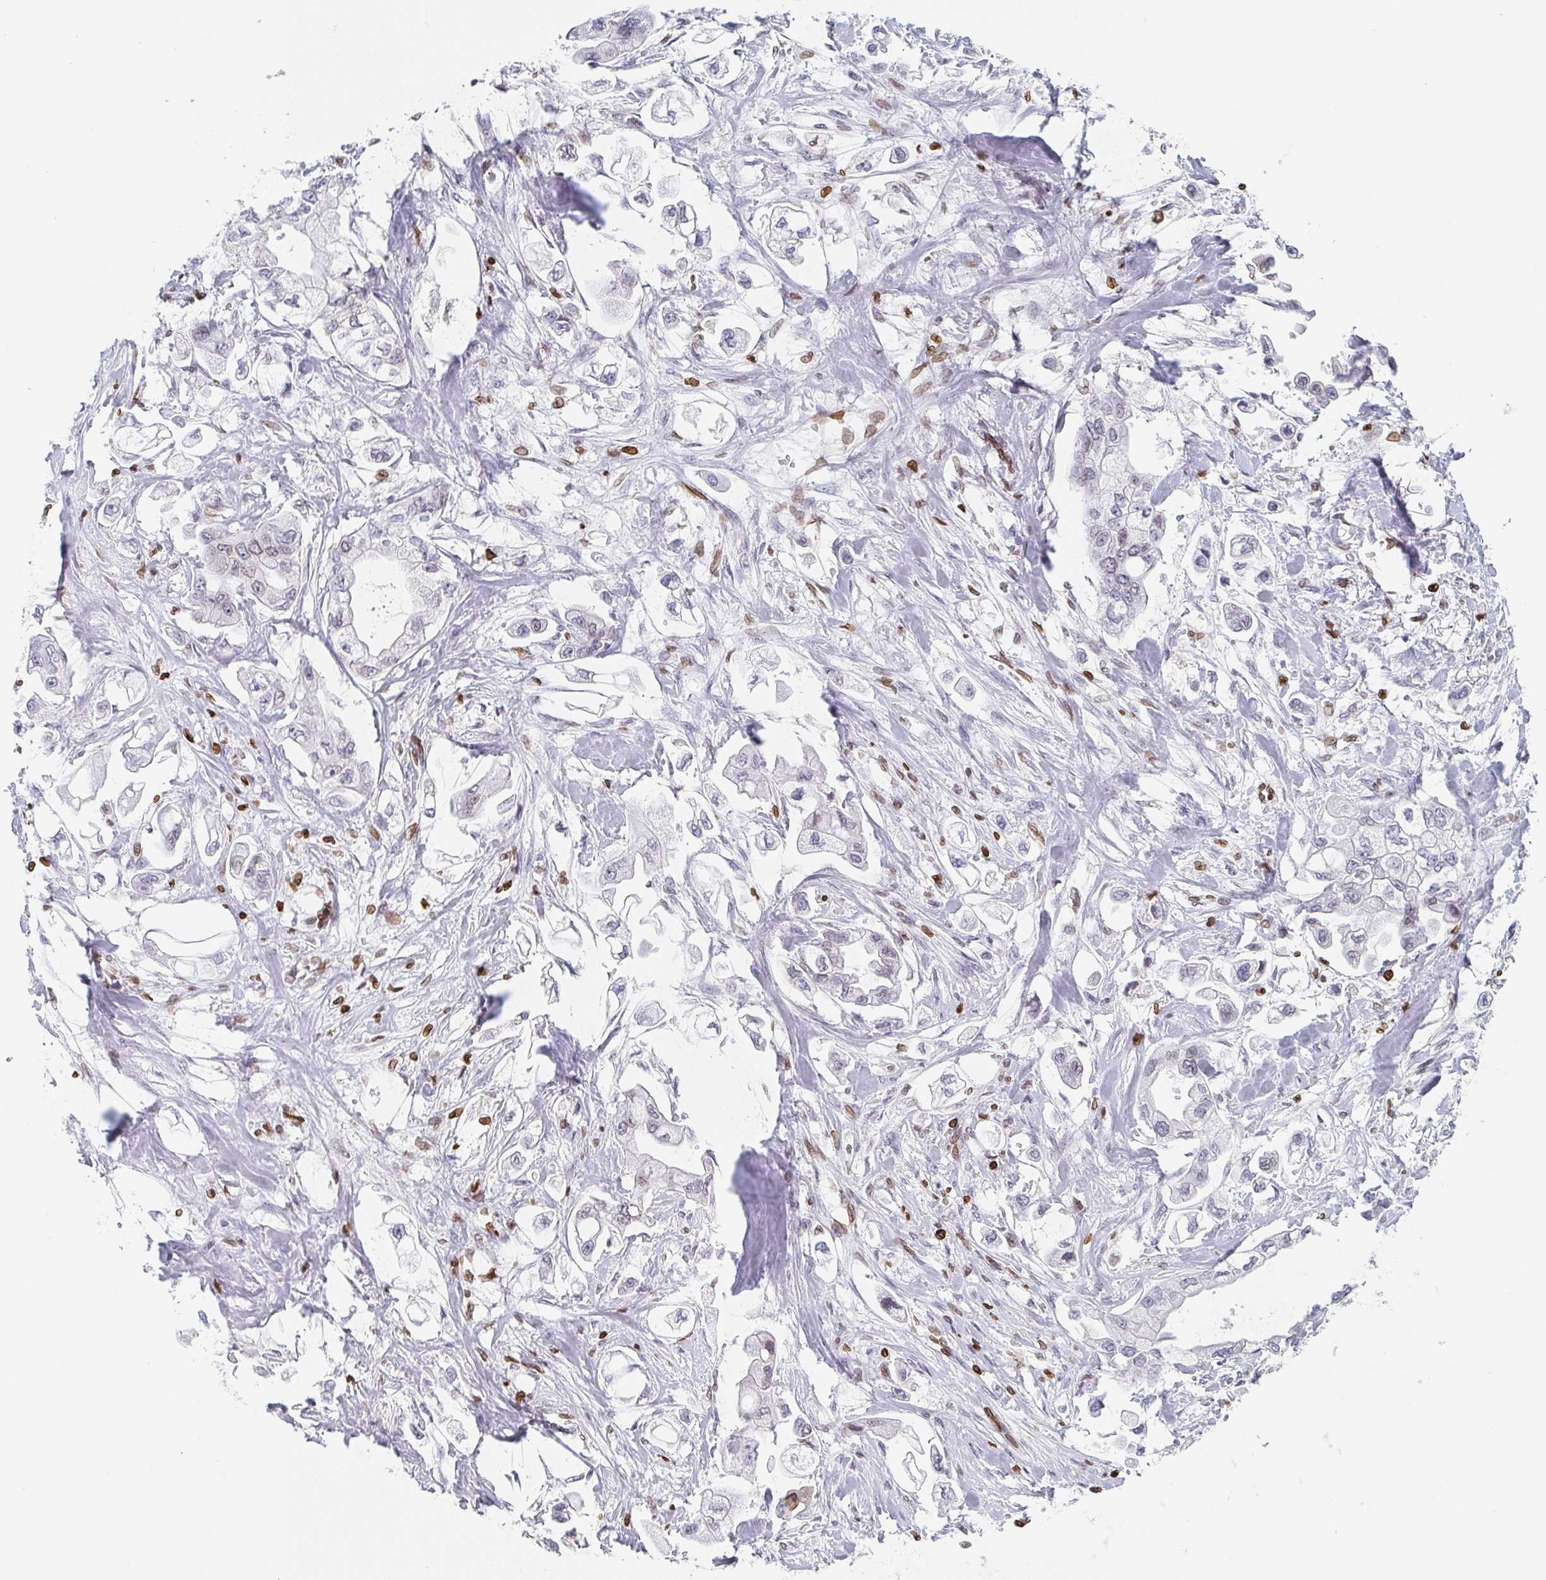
{"staining": {"intensity": "negative", "quantity": "none", "location": "none"}, "tissue": "stomach cancer", "cell_type": "Tumor cells", "image_type": "cancer", "snomed": [{"axis": "morphology", "description": "Adenocarcinoma, NOS"}, {"axis": "topography", "description": "Stomach"}], "caption": "Tumor cells are negative for brown protein staining in stomach adenocarcinoma.", "gene": "BTBD7", "patient": {"sex": "male", "age": 62}}